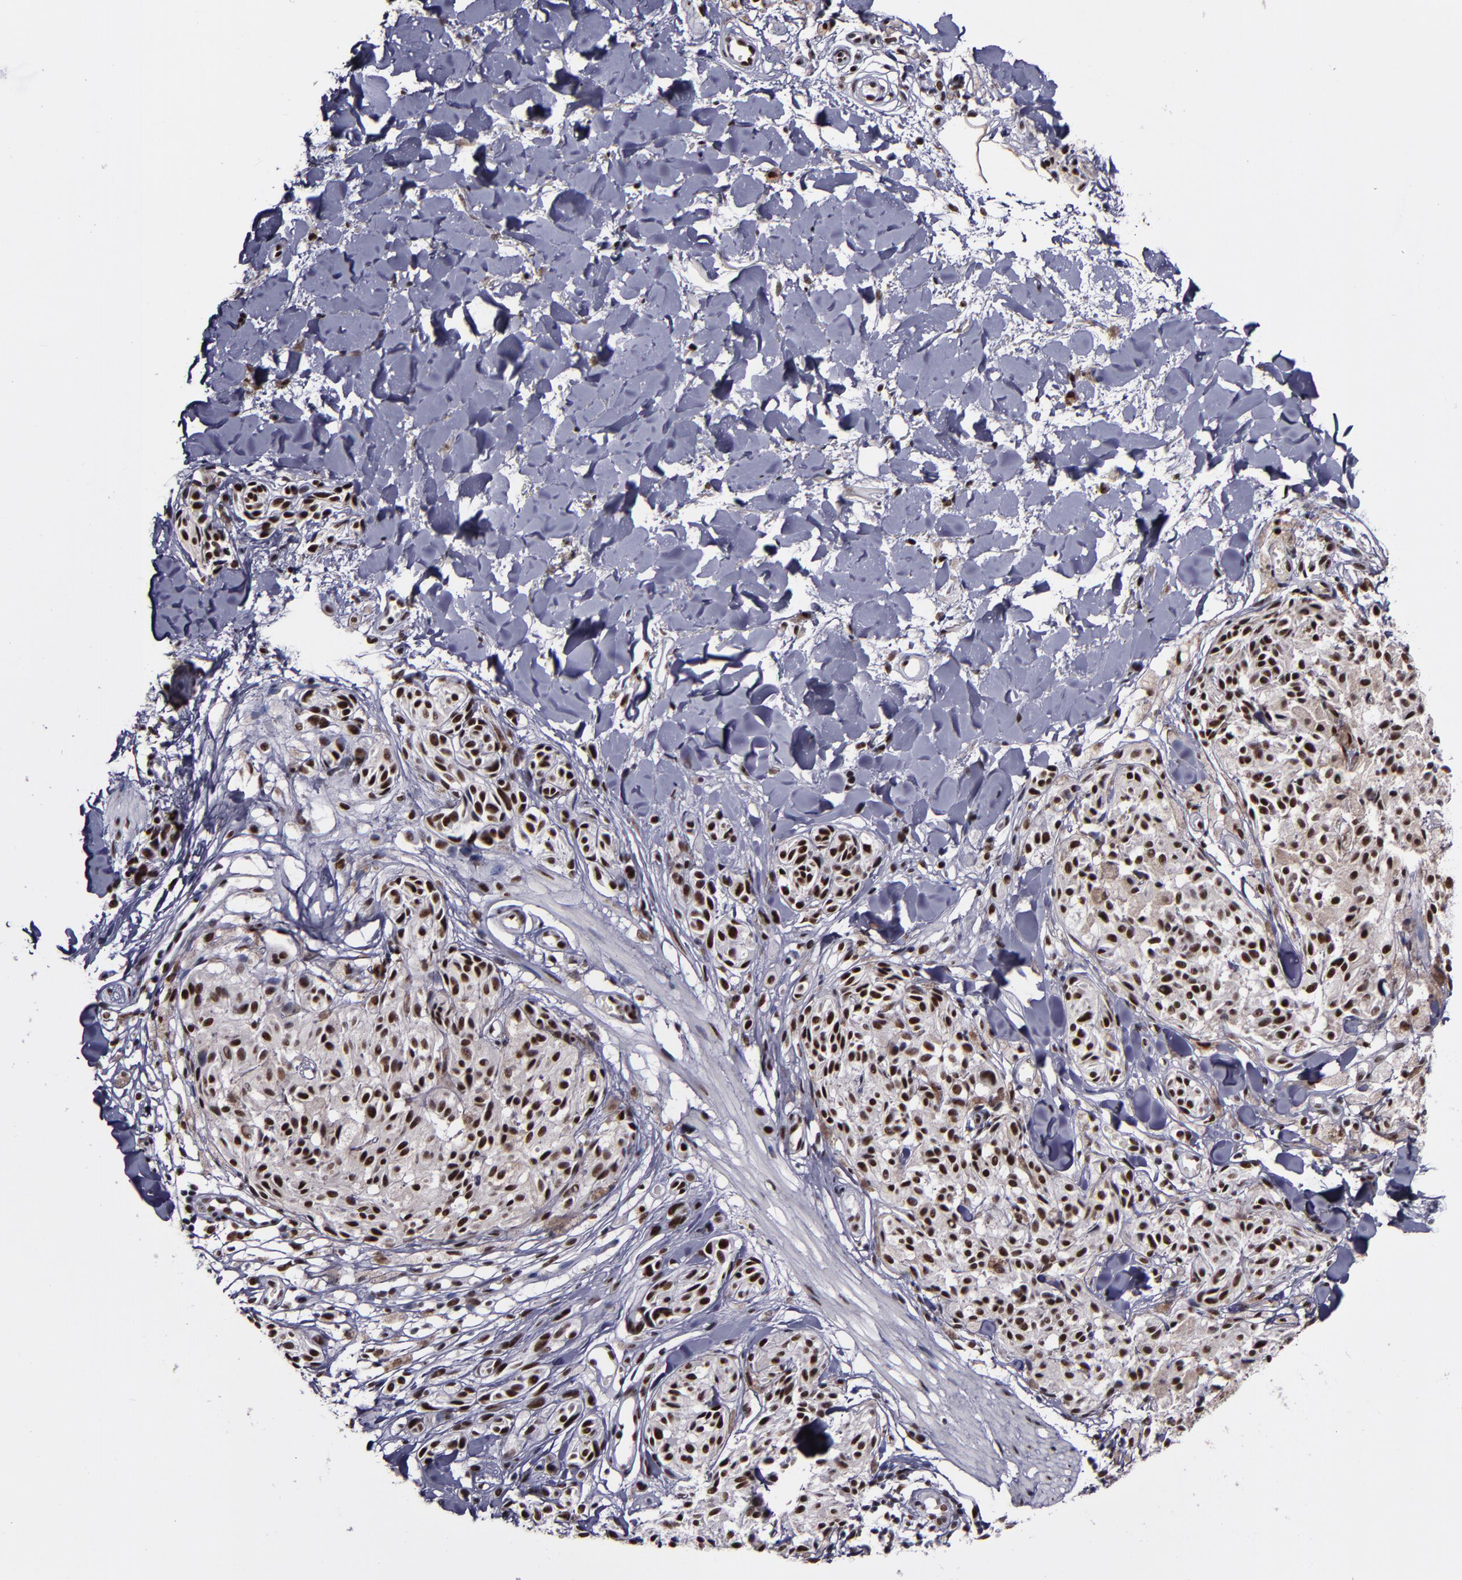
{"staining": {"intensity": "moderate", "quantity": ">75%", "location": "nuclear"}, "tissue": "melanoma", "cell_type": "Tumor cells", "image_type": "cancer", "snomed": [{"axis": "morphology", "description": "Malignant melanoma, Metastatic site"}, {"axis": "topography", "description": "Skin"}], "caption": "A photomicrograph showing moderate nuclear expression in about >75% of tumor cells in melanoma, as visualized by brown immunohistochemical staining.", "gene": "PPP4R3A", "patient": {"sex": "female", "age": 66}}